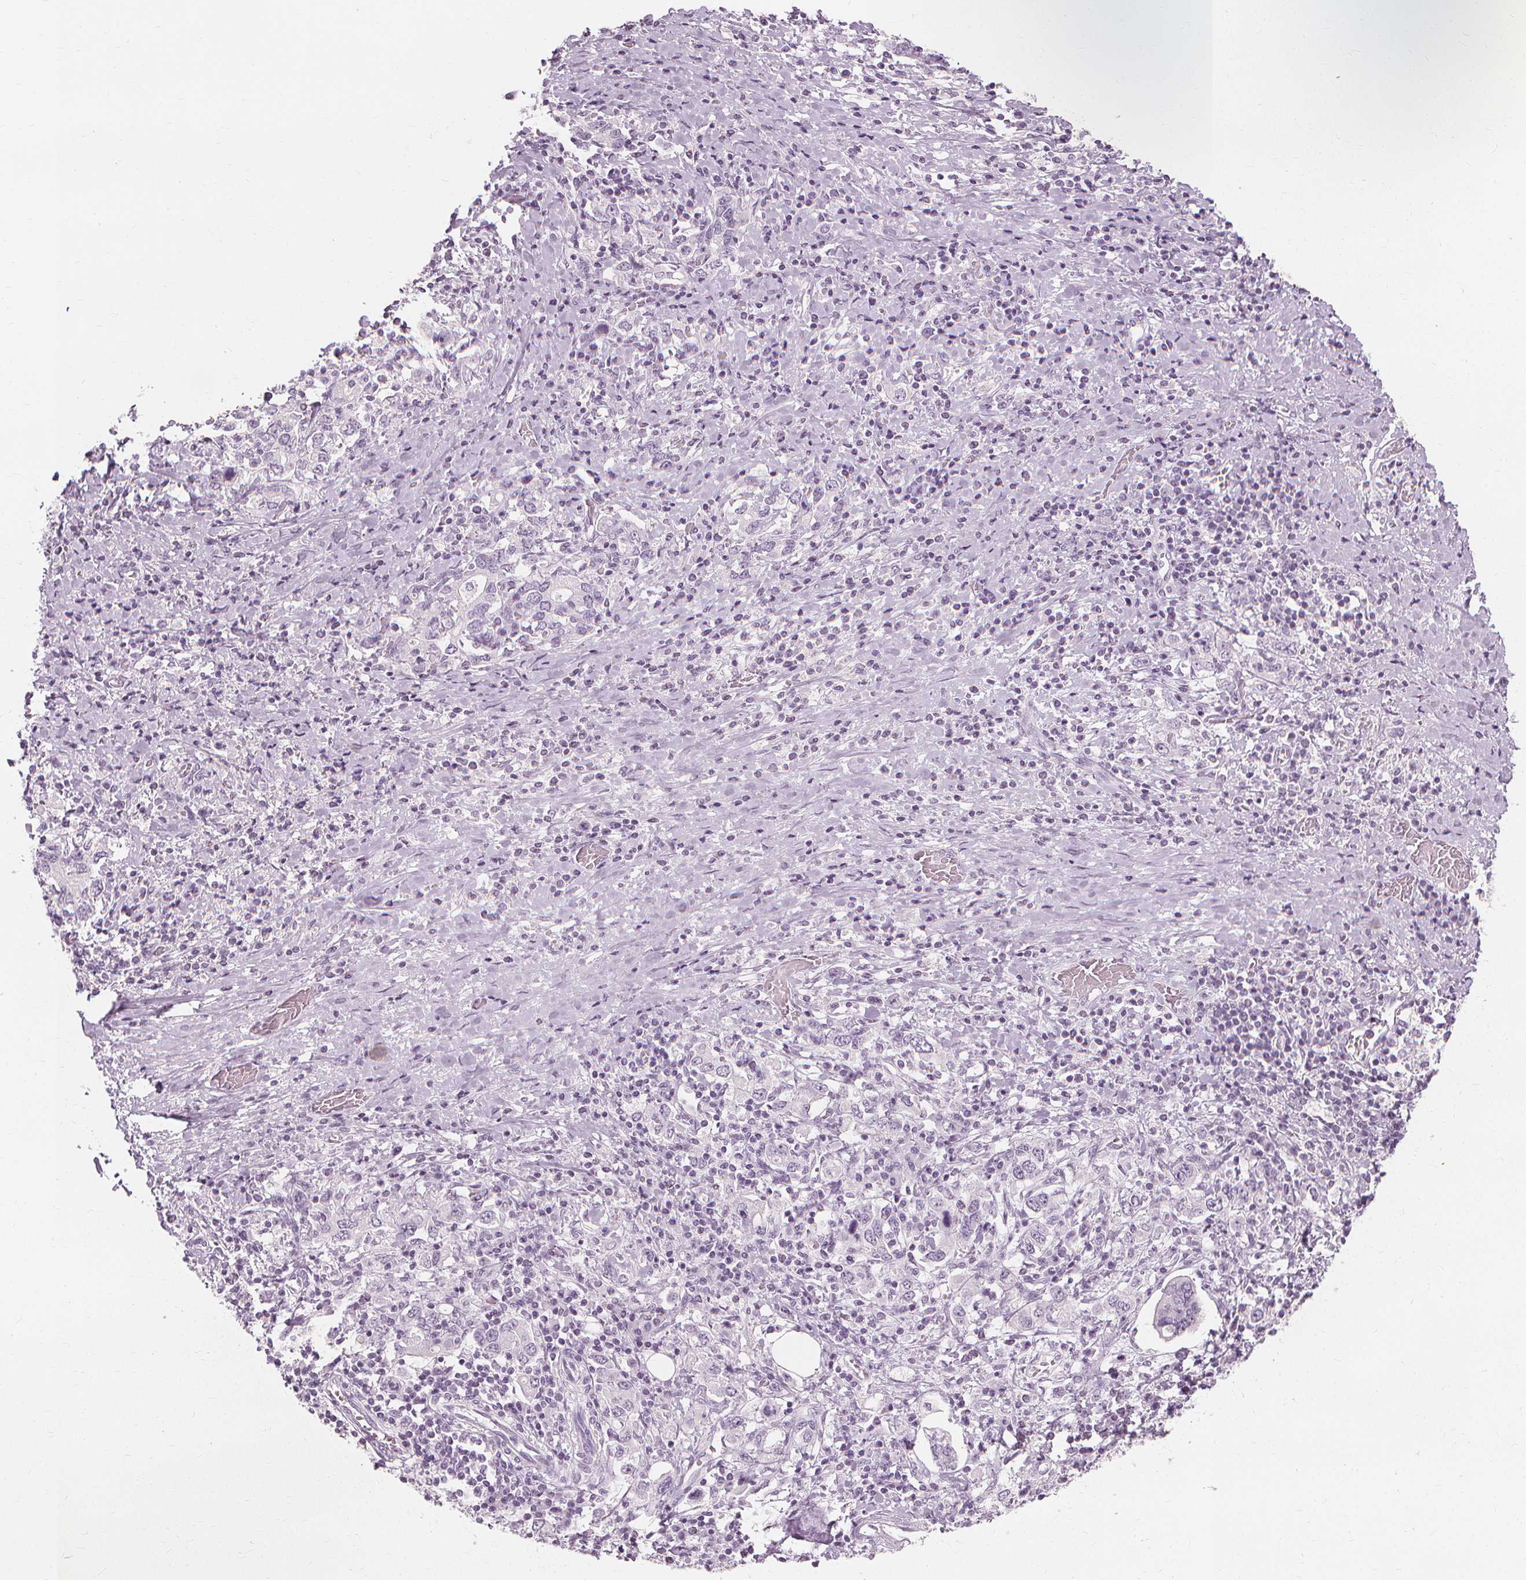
{"staining": {"intensity": "negative", "quantity": "none", "location": "none"}, "tissue": "stomach cancer", "cell_type": "Tumor cells", "image_type": "cancer", "snomed": [{"axis": "morphology", "description": "Adenocarcinoma, NOS"}, {"axis": "topography", "description": "Stomach, upper"}, {"axis": "topography", "description": "Stomach"}], "caption": "High power microscopy photomicrograph of an immunohistochemistry (IHC) photomicrograph of stomach adenocarcinoma, revealing no significant staining in tumor cells.", "gene": "MUC12", "patient": {"sex": "male", "age": 62}}